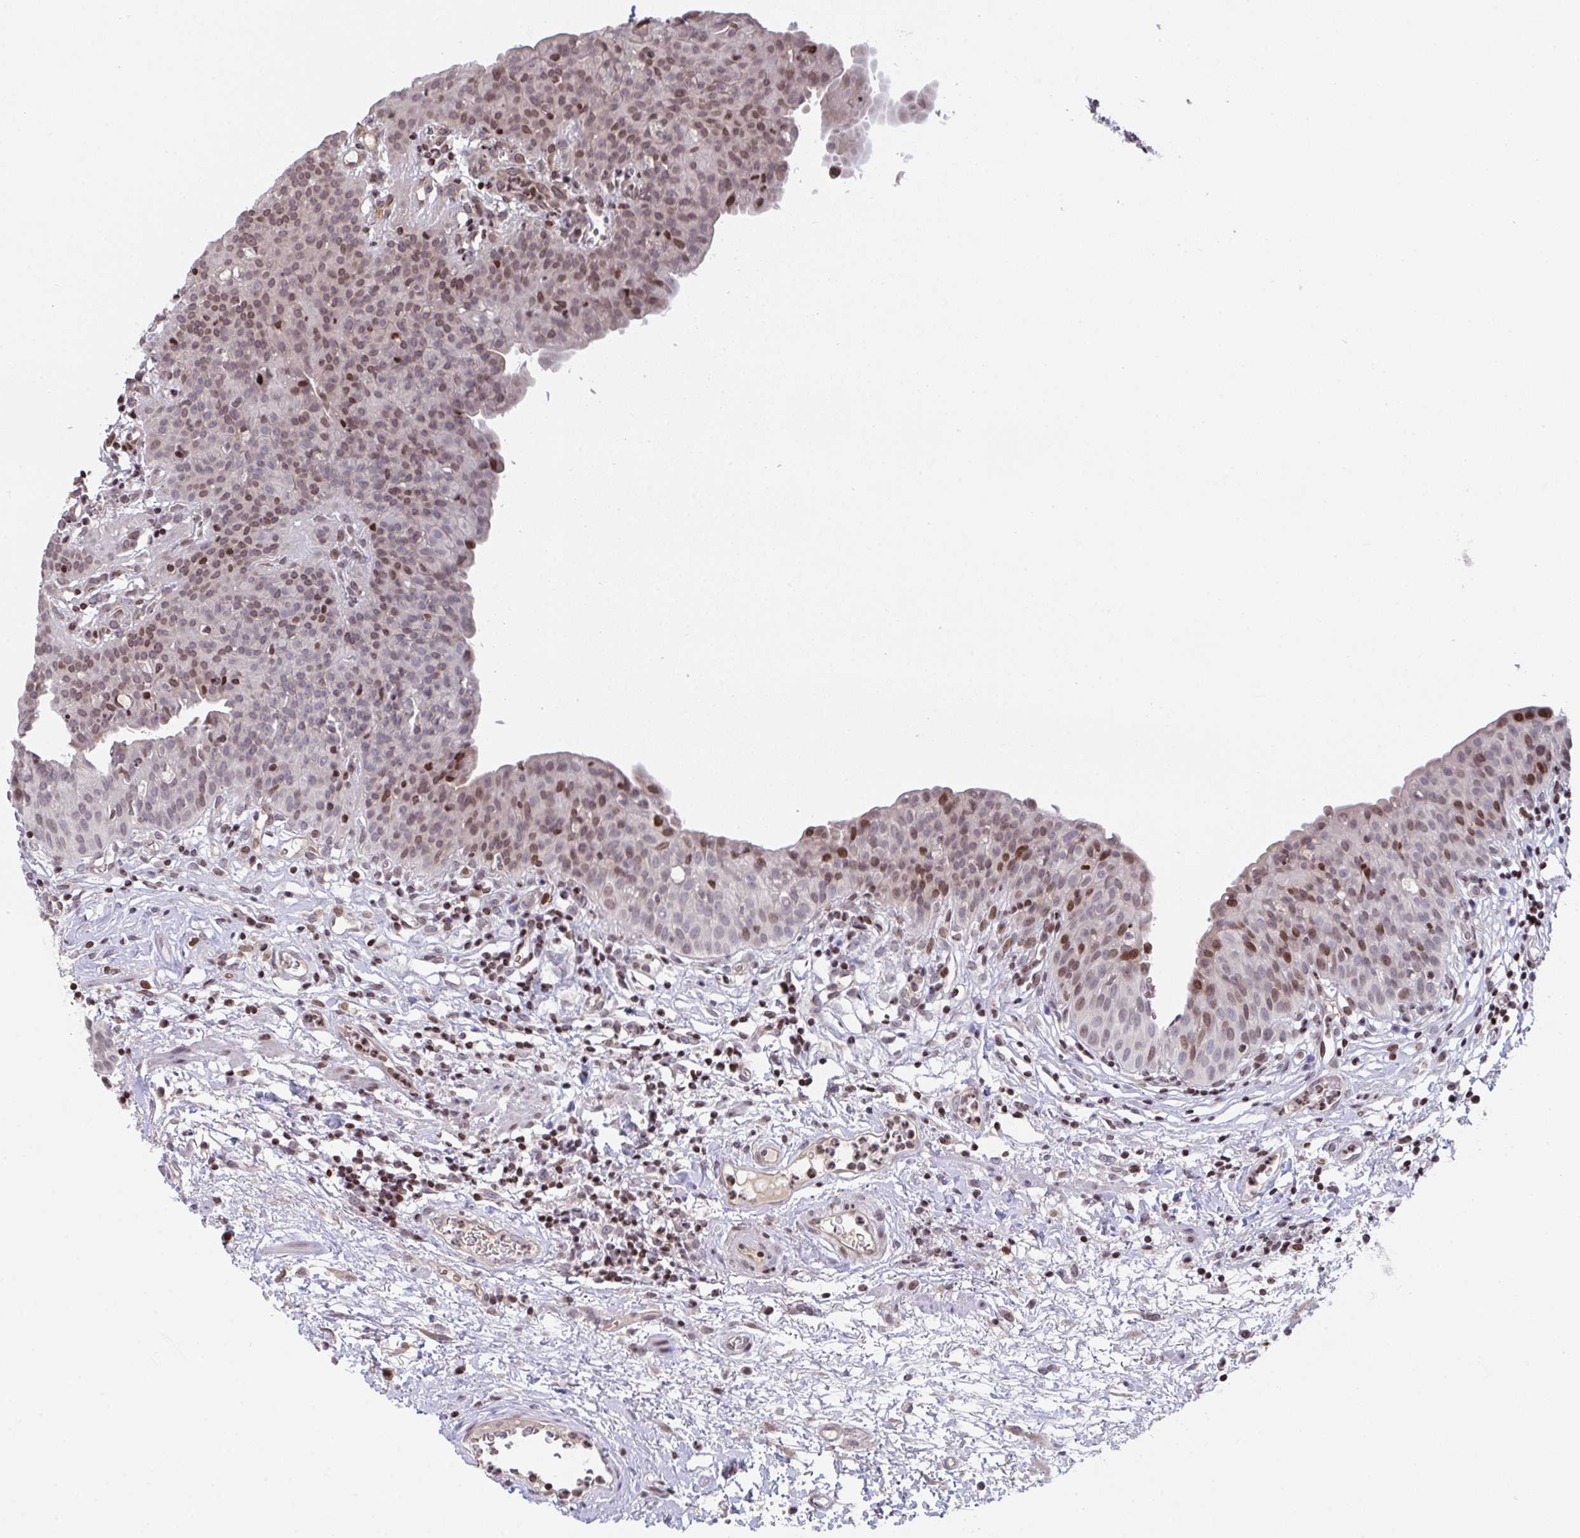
{"staining": {"intensity": "strong", "quantity": "<25%", "location": "nuclear"}, "tissue": "urinary bladder", "cell_type": "Urothelial cells", "image_type": "normal", "snomed": [{"axis": "morphology", "description": "Normal tissue, NOS"}, {"axis": "morphology", "description": "Inflammation, NOS"}, {"axis": "topography", "description": "Urinary bladder"}], "caption": "This image reveals immunohistochemistry staining of normal human urinary bladder, with medium strong nuclear positivity in about <25% of urothelial cells.", "gene": "PCDHB8", "patient": {"sex": "male", "age": 57}}